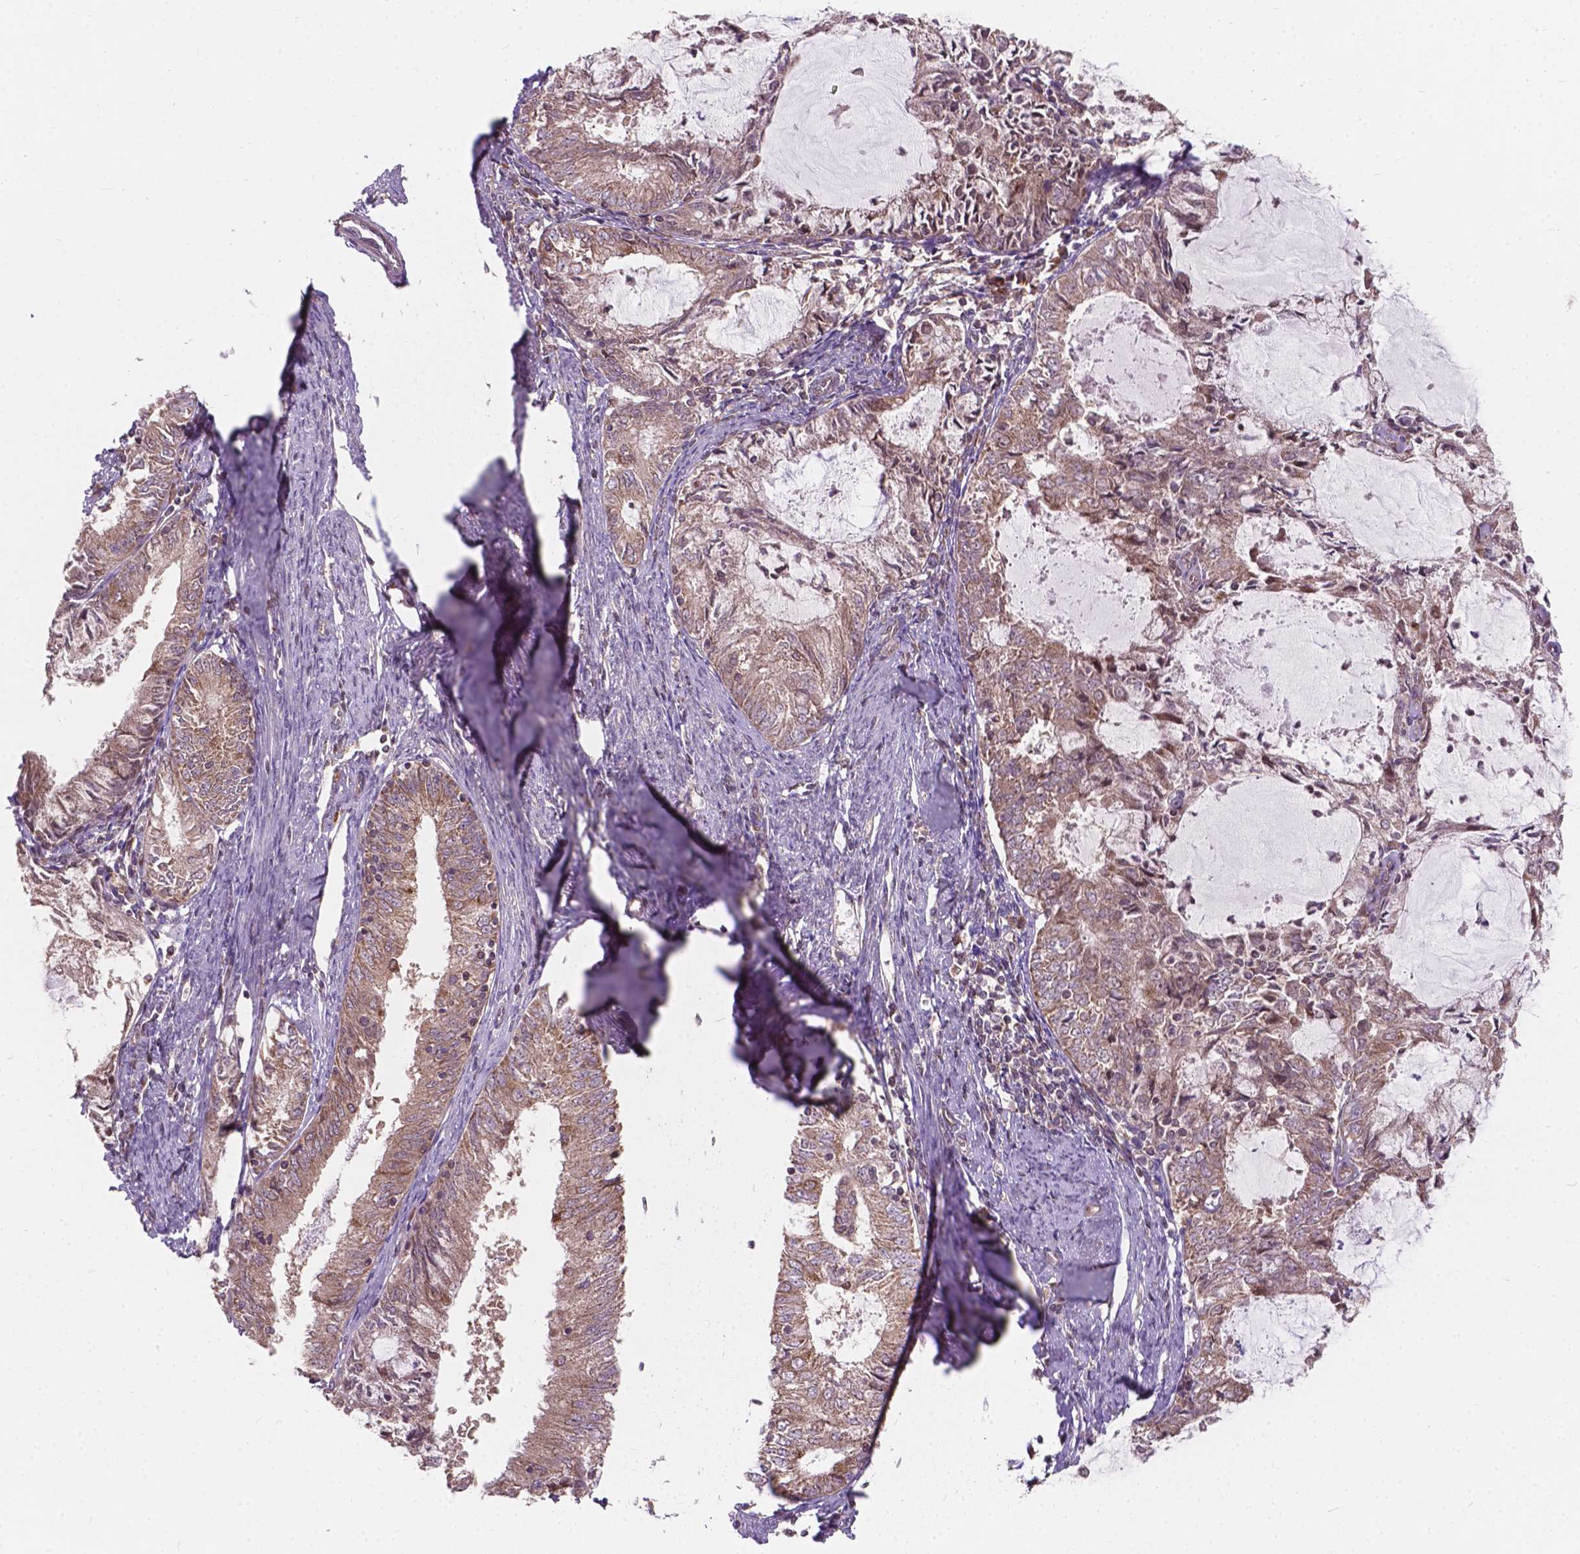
{"staining": {"intensity": "weak", "quantity": "25%-75%", "location": "cytoplasmic/membranous"}, "tissue": "endometrial cancer", "cell_type": "Tumor cells", "image_type": "cancer", "snomed": [{"axis": "morphology", "description": "Adenocarcinoma, NOS"}, {"axis": "topography", "description": "Endometrium"}], "caption": "The histopathology image demonstrates immunohistochemical staining of adenocarcinoma (endometrial). There is weak cytoplasmic/membranous staining is identified in approximately 25%-75% of tumor cells.", "gene": "MRPL33", "patient": {"sex": "female", "age": 57}}